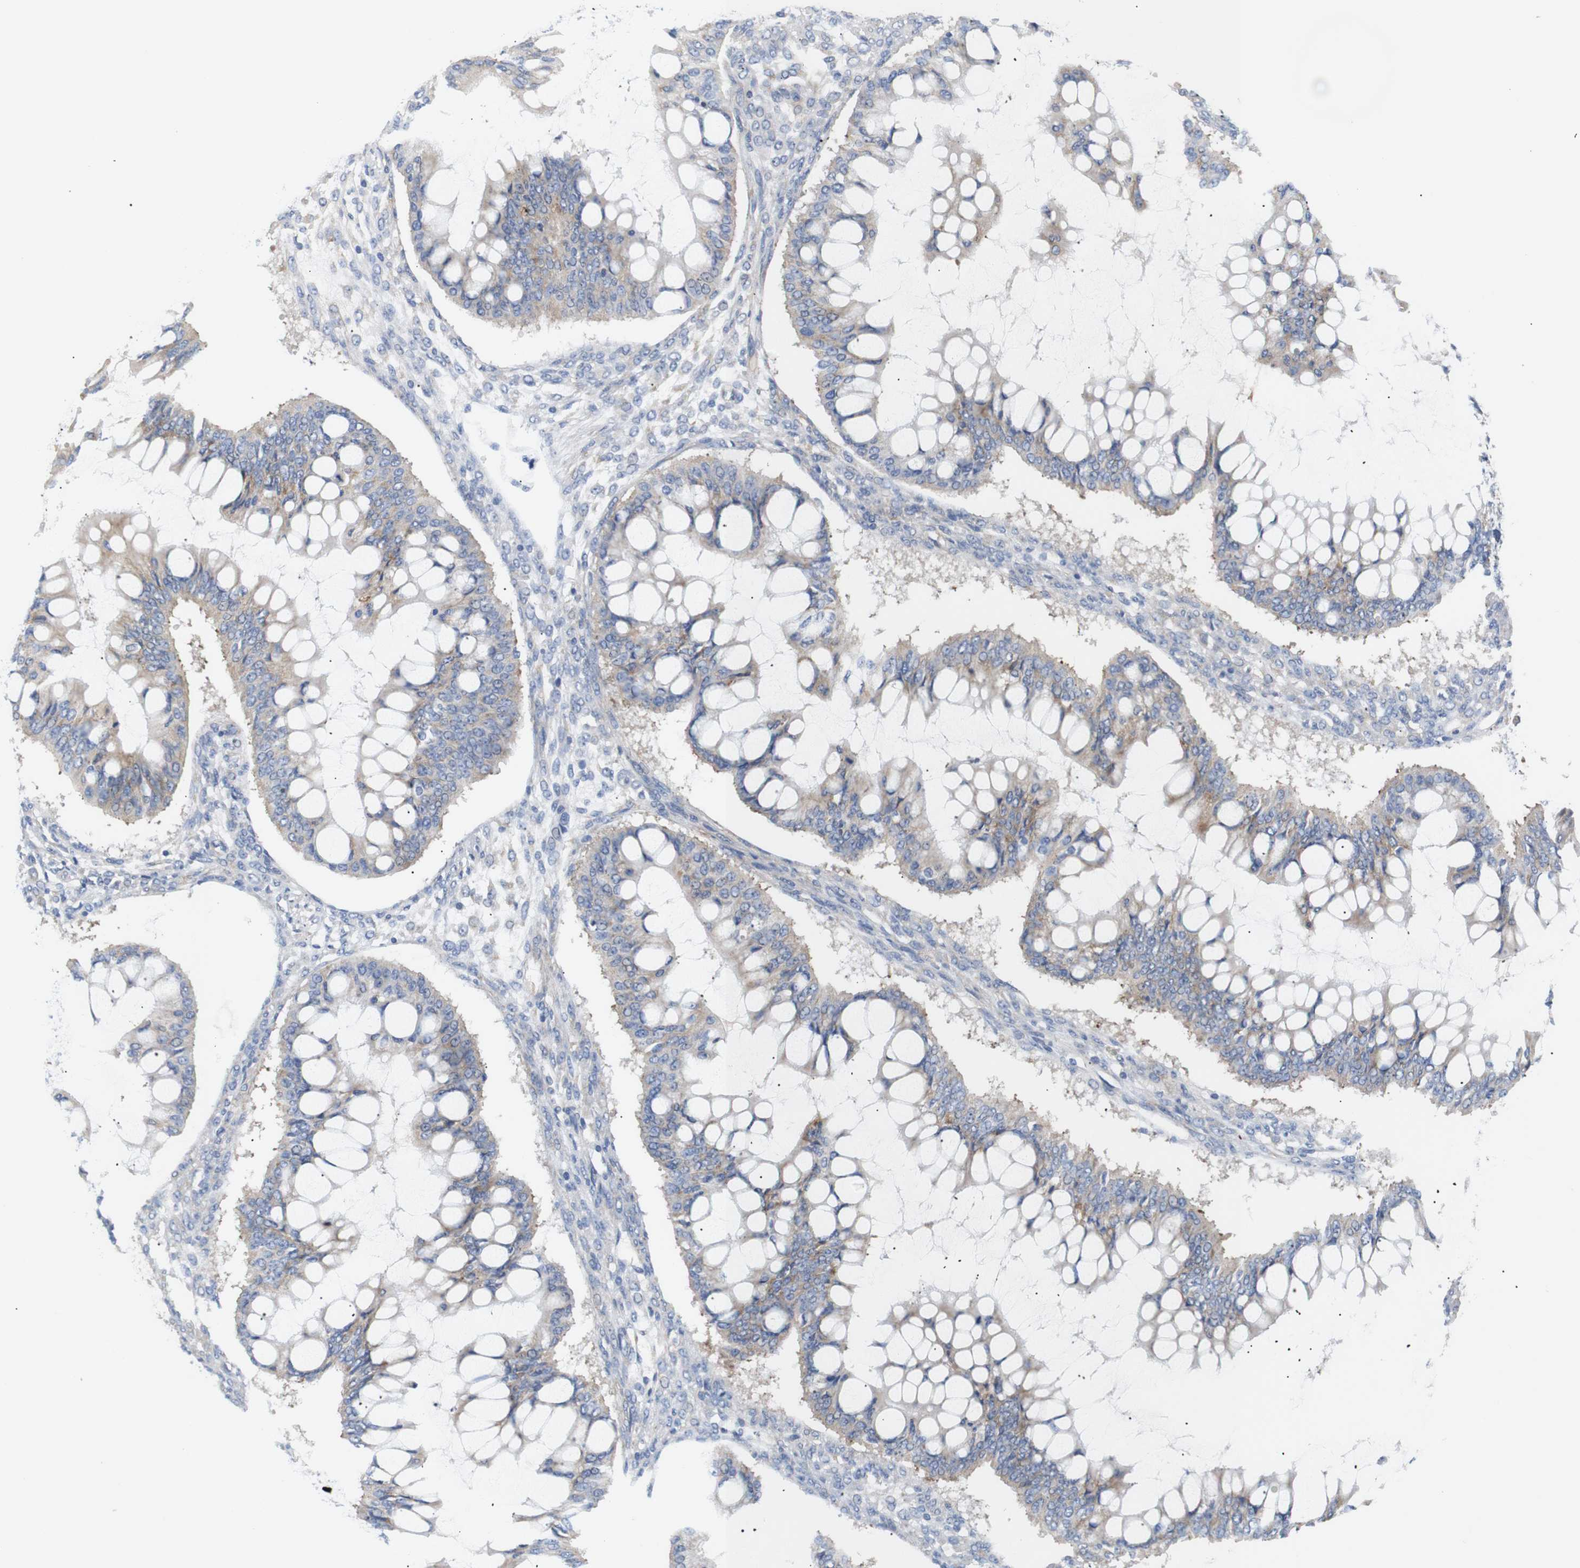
{"staining": {"intensity": "weak", "quantity": ">75%", "location": "cytoplasmic/membranous"}, "tissue": "ovarian cancer", "cell_type": "Tumor cells", "image_type": "cancer", "snomed": [{"axis": "morphology", "description": "Cystadenocarcinoma, mucinous, NOS"}, {"axis": "topography", "description": "Ovary"}], "caption": "Tumor cells reveal low levels of weak cytoplasmic/membranous positivity in about >75% of cells in ovarian cancer. (DAB IHC, brown staining for protein, blue staining for nuclei).", "gene": "TRIM5", "patient": {"sex": "female", "age": 73}}